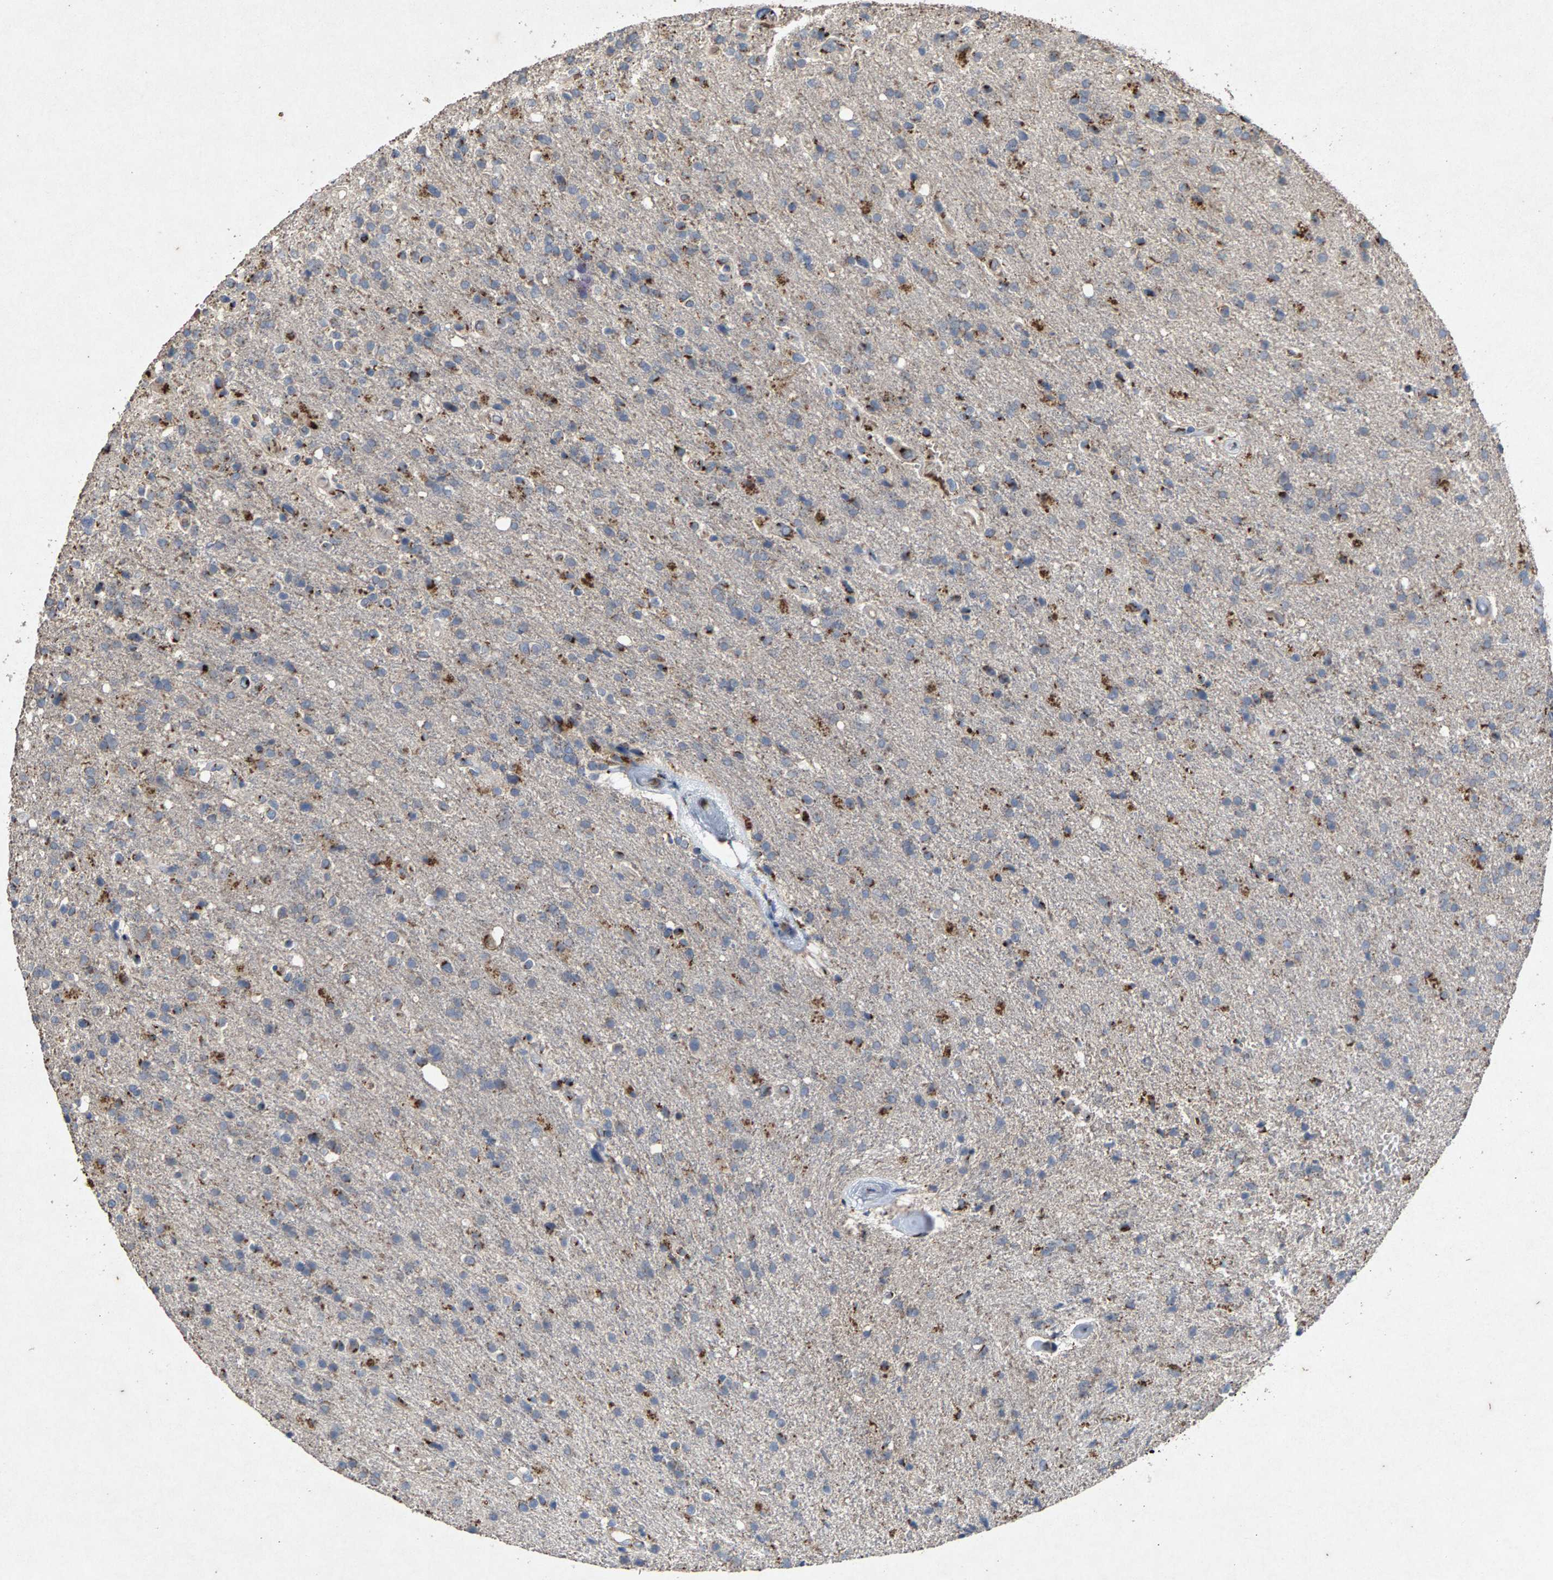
{"staining": {"intensity": "moderate", "quantity": "25%-75%", "location": "cytoplasmic/membranous"}, "tissue": "glioma", "cell_type": "Tumor cells", "image_type": "cancer", "snomed": [{"axis": "morphology", "description": "Glioma, malignant, High grade"}, {"axis": "topography", "description": "Brain"}], "caption": "An image of human high-grade glioma (malignant) stained for a protein shows moderate cytoplasmic/membranous brown staining in tumor cells. The staining was performed using DAB, with brown indicating positive protein expression. Nuclei are stained blue with hematoxylin.", "gene": "MAN2A1", "patient": {"sex": "male", "age": 72}}